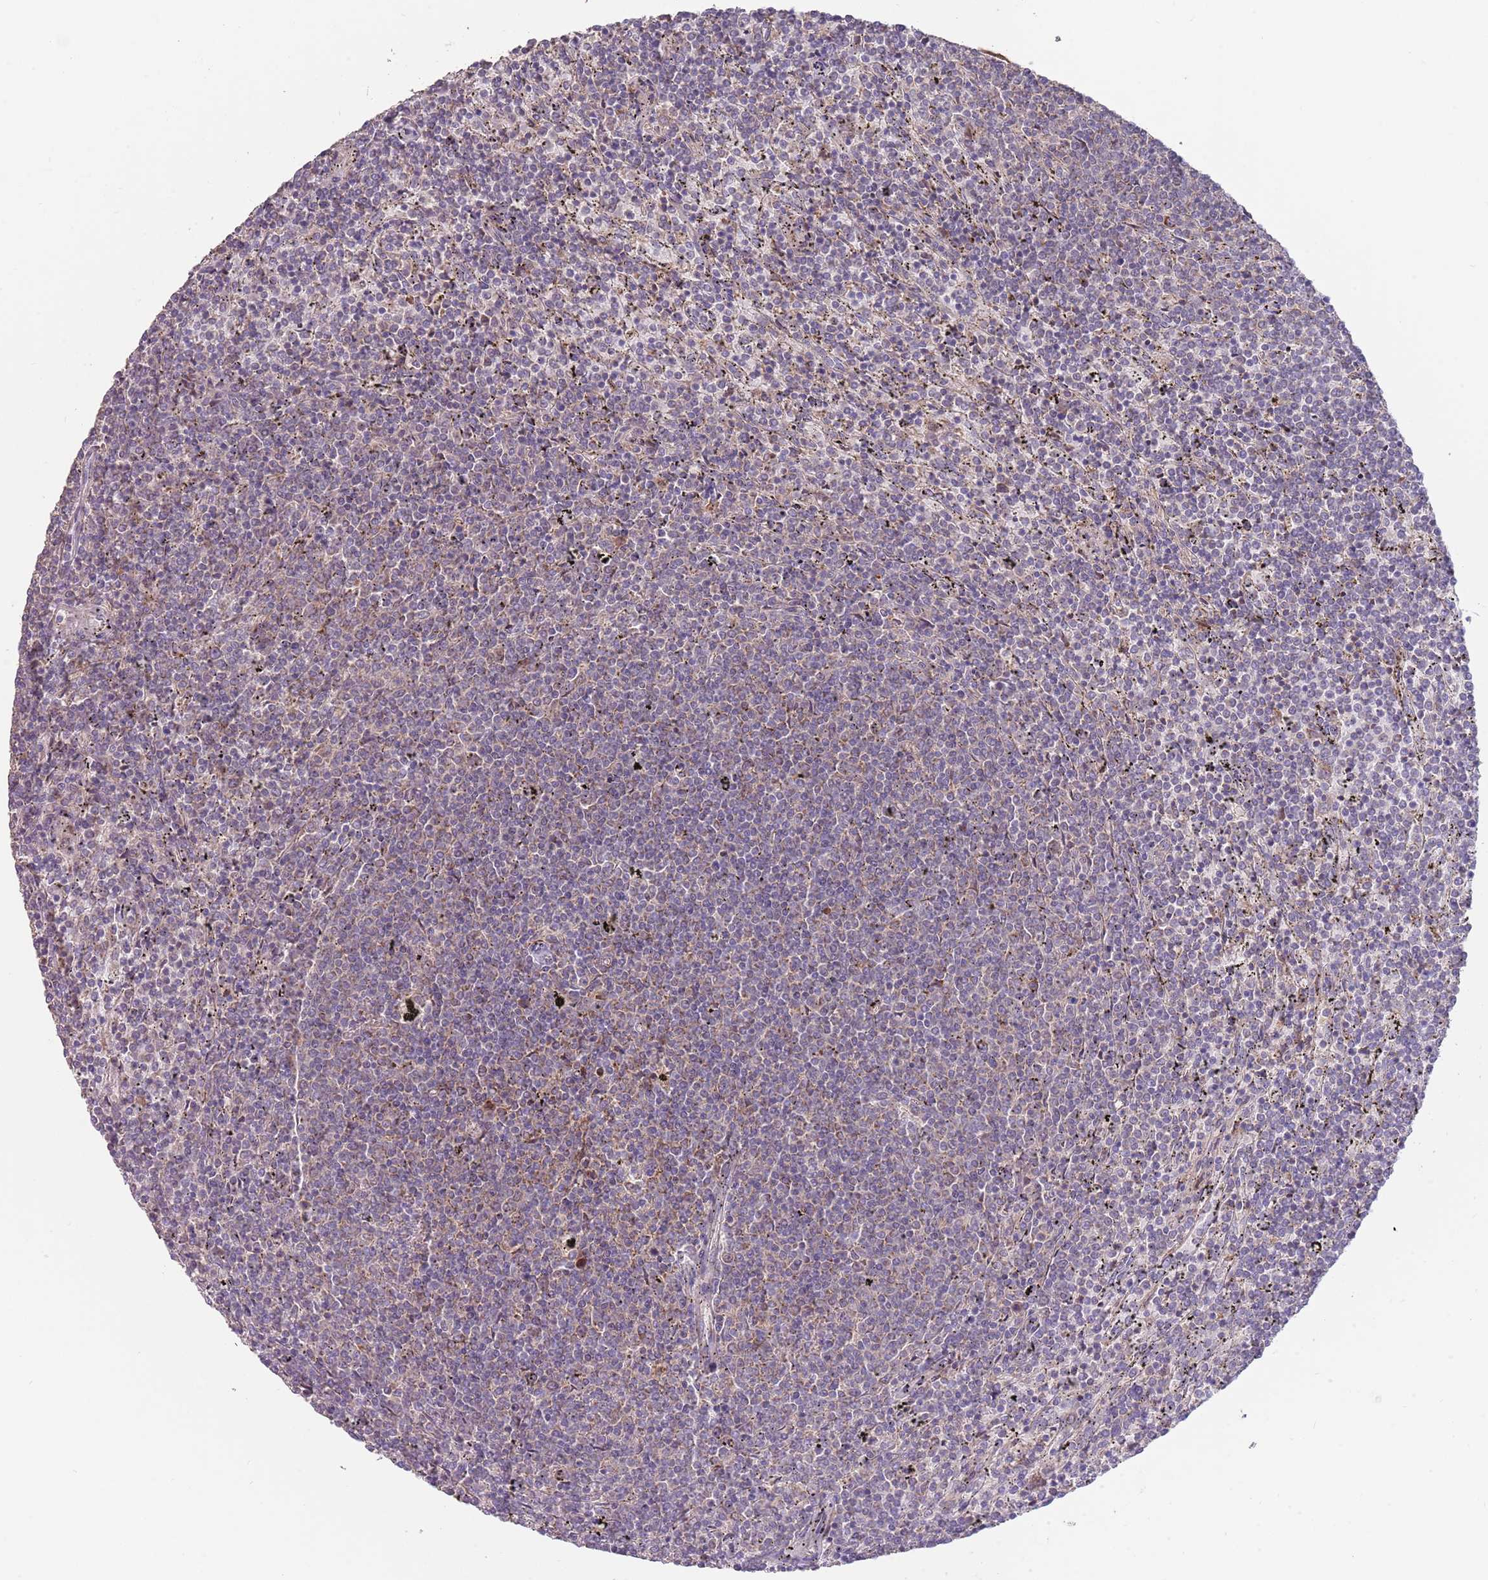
{"staining": {"intensity": "negative", "quantity": "none", "location": "none"}, "tissue": "lymphoma", "cell_type": "Tumor cells", "image_type": "cancer", "snomed": [{"axis": "morphology", "description": "Malignant lymphoma, non-Hodgkin's type, Low grade"}, {"axis": "topography", "description": "Spleen"}], "caption": "High power microscopy micrograph of an IHC image of lymphoma, revealing no significant positivity in tumor cells.", "gene": "ABCC10", "patient": {"sex": "female", "age": 50}}